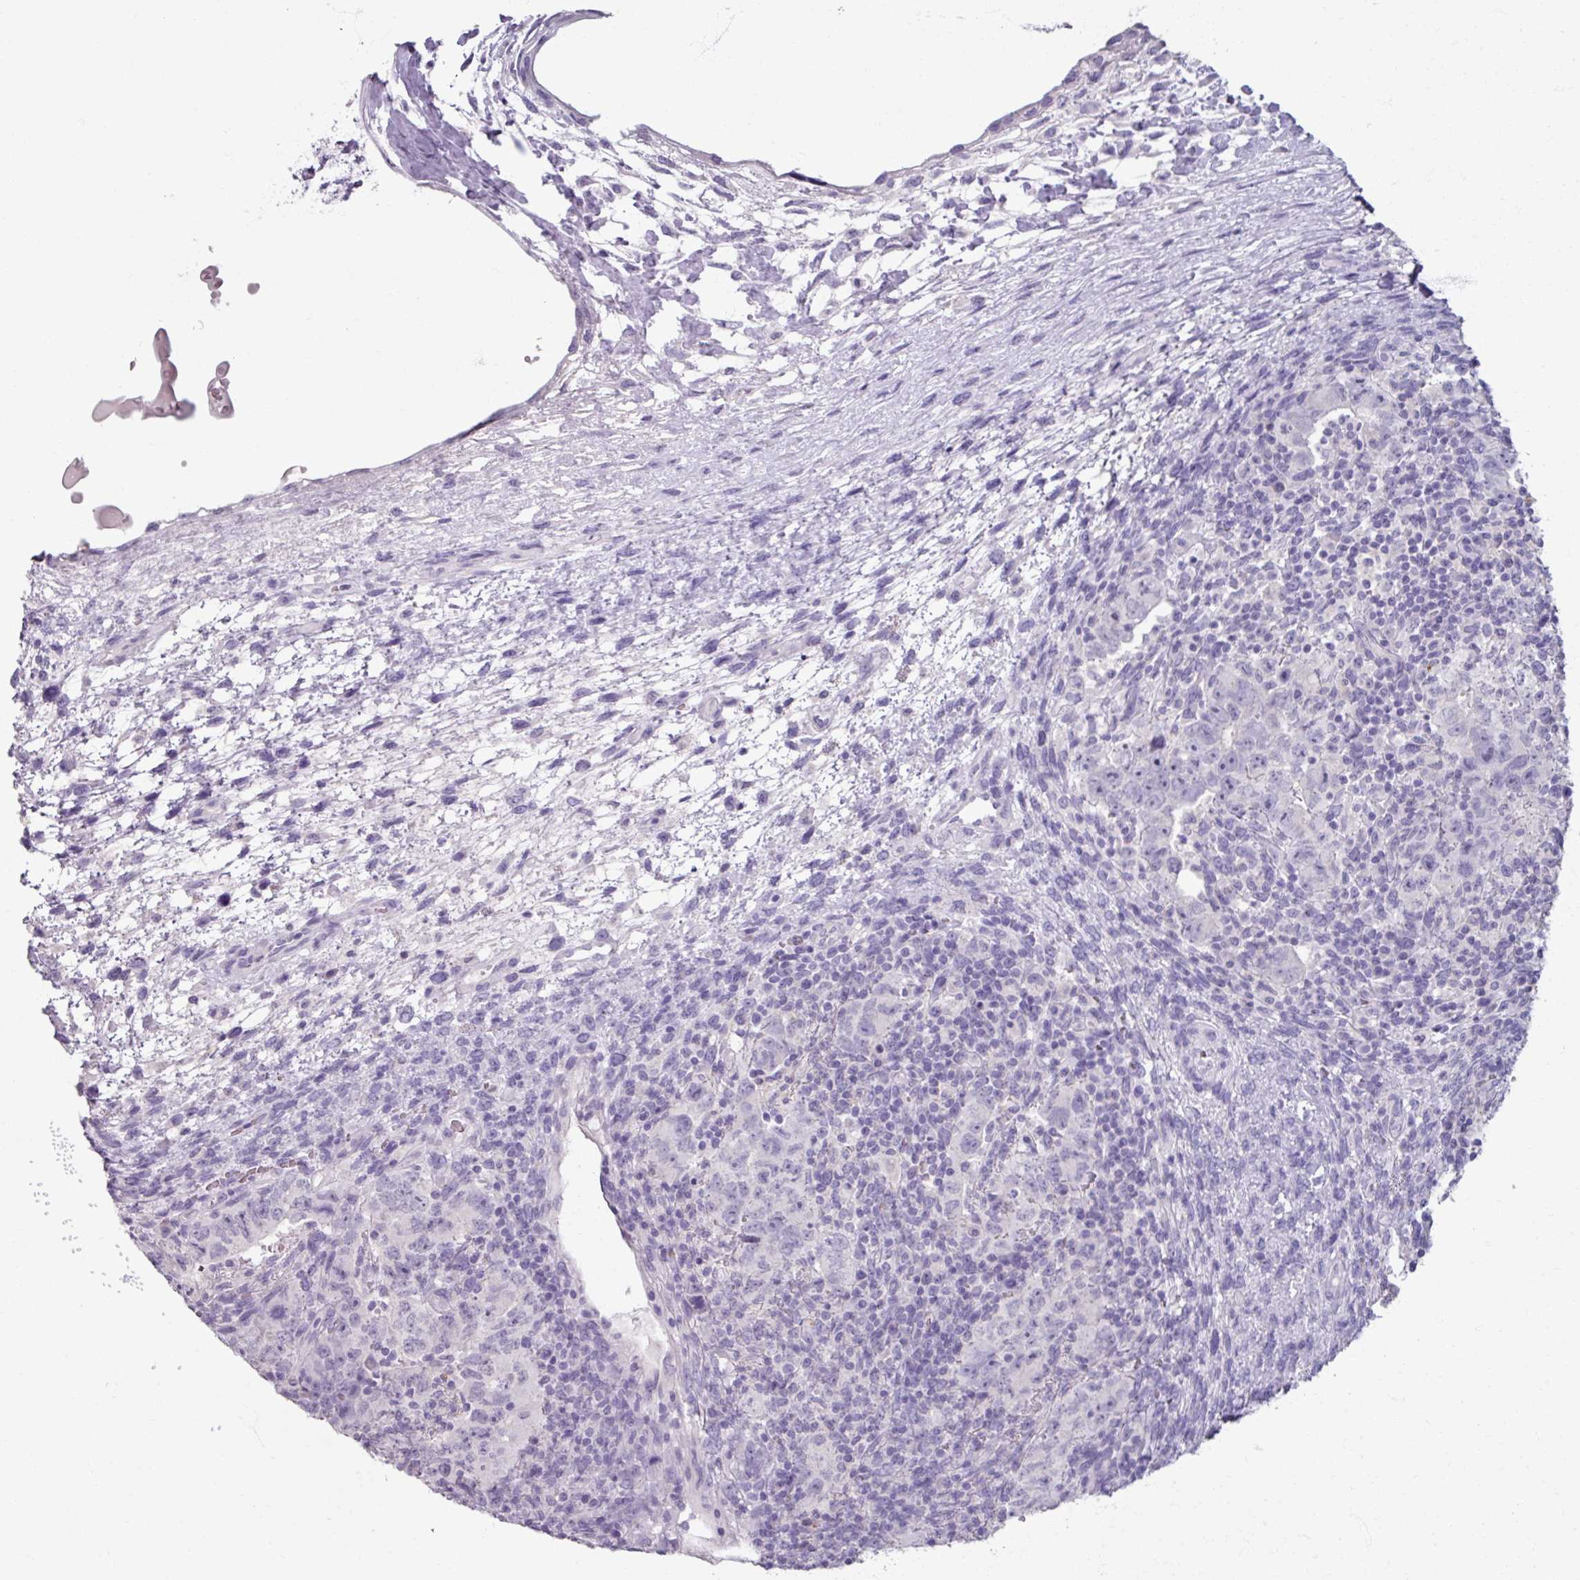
{"staining": {"intensity": "negative", "quantity": "none", "location": "none"}, "tissue": "testis cancer", "cell_type": "Tumor cells", "image_type": "cancer", "snomed": [{"axis": "morphology", "description": "Carcinoma, Embryonal, NOS"}, {"axis": "topography", "description": "Testis"}], "caption": "Immunohistochemistry (IHC) of human embryonal carcinoma (testis) reveals no positivity in tumor cells.", "gene": "SLC27A5", "patient": {"sex": "male", "age": 24}}